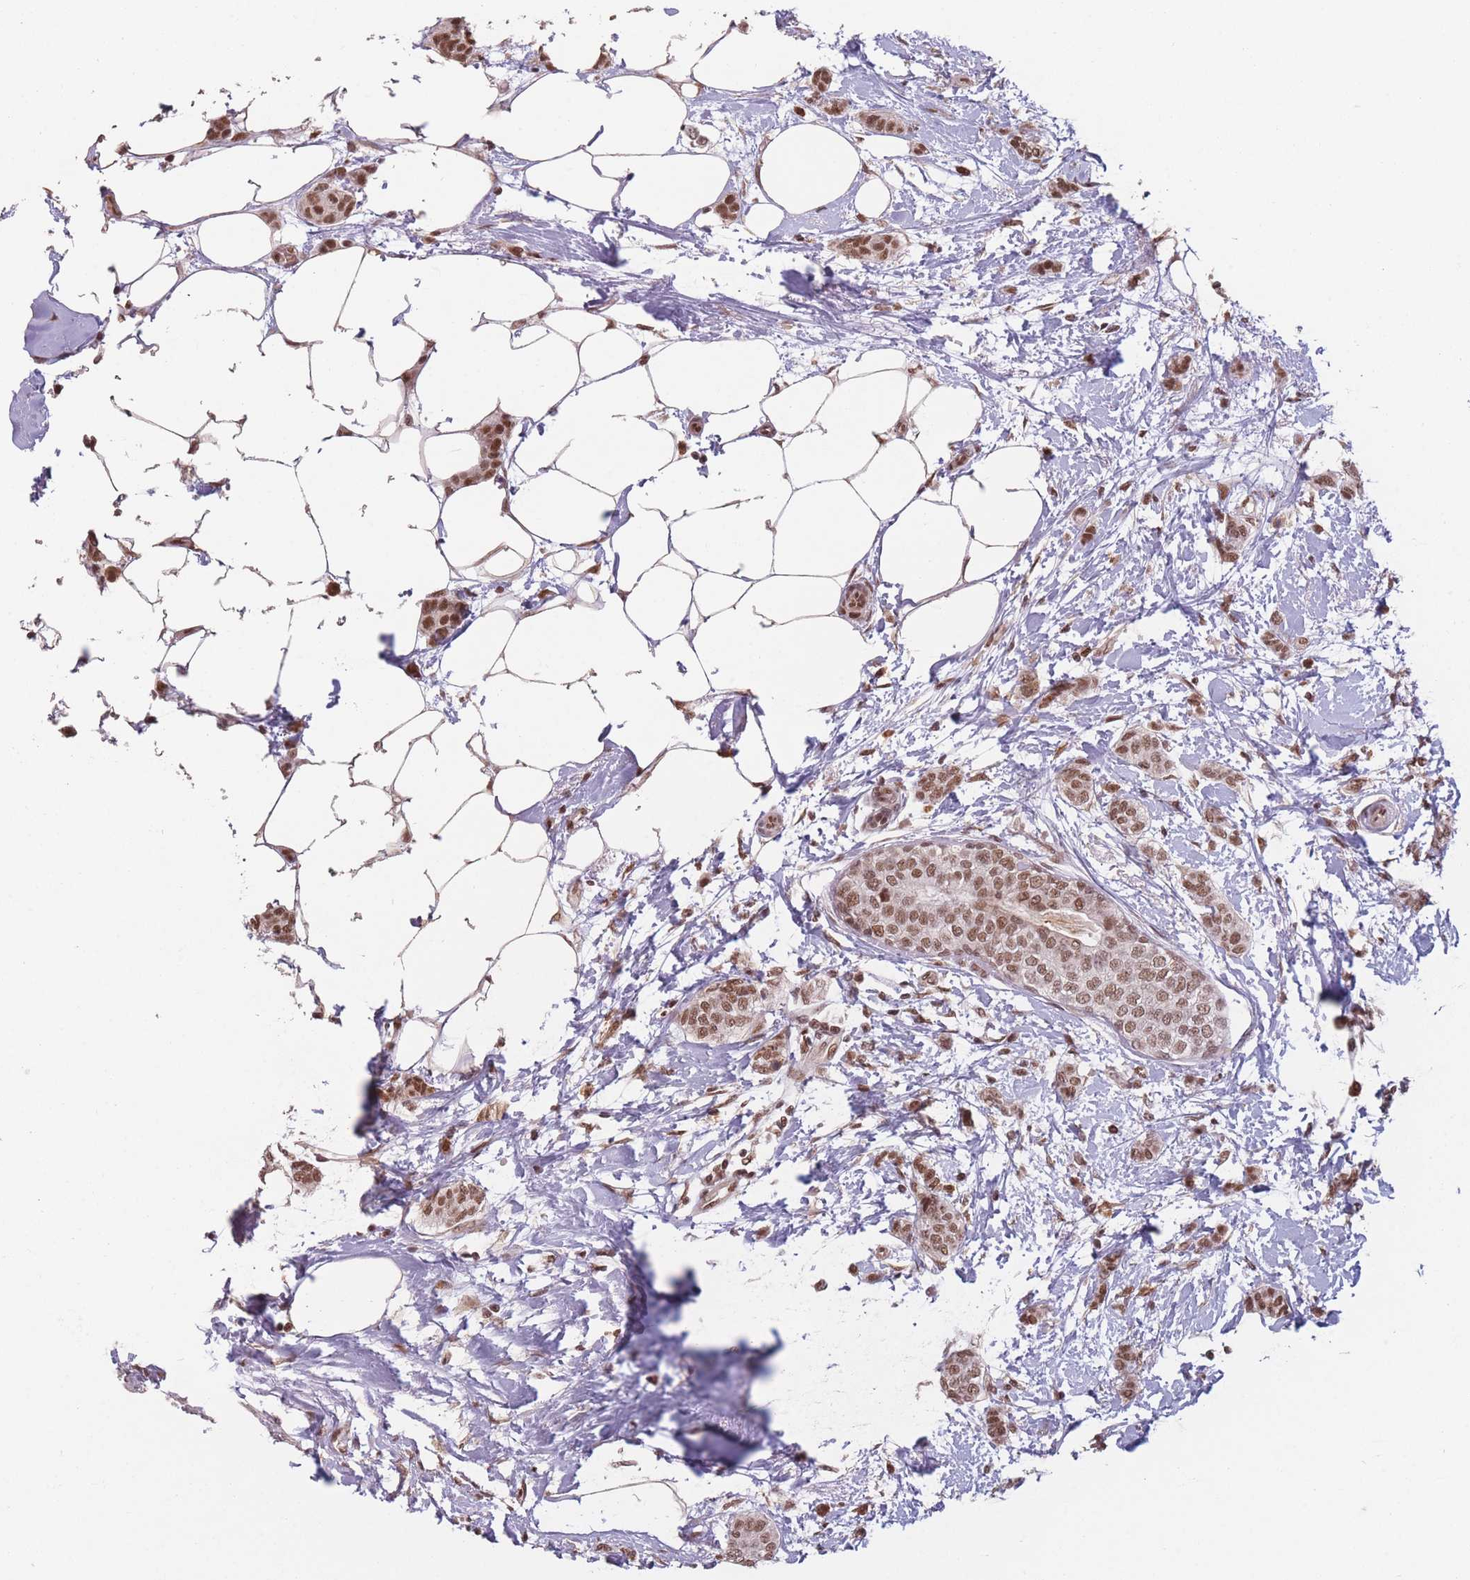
{"staining": {"intensity": "strong", "quantity": ">75%", "location": "nuclear"}, "tissue": "breast cancer", "cell_type": "Tumor cells", "image_type": "cancer", "snomed": [{"axis": "morphology", "description": "Duct carcinoma"}, {"axis": "topography", "description": "Breast"}], "caption": "A high amount of strong nuclear expression is appreciated in approximately >75% of tumor cells in breast cancer (infiltrating ductal carcinoma) tissue.", "gene": "SUPT6H", "patient": {"sex": "female", "age": 72}}